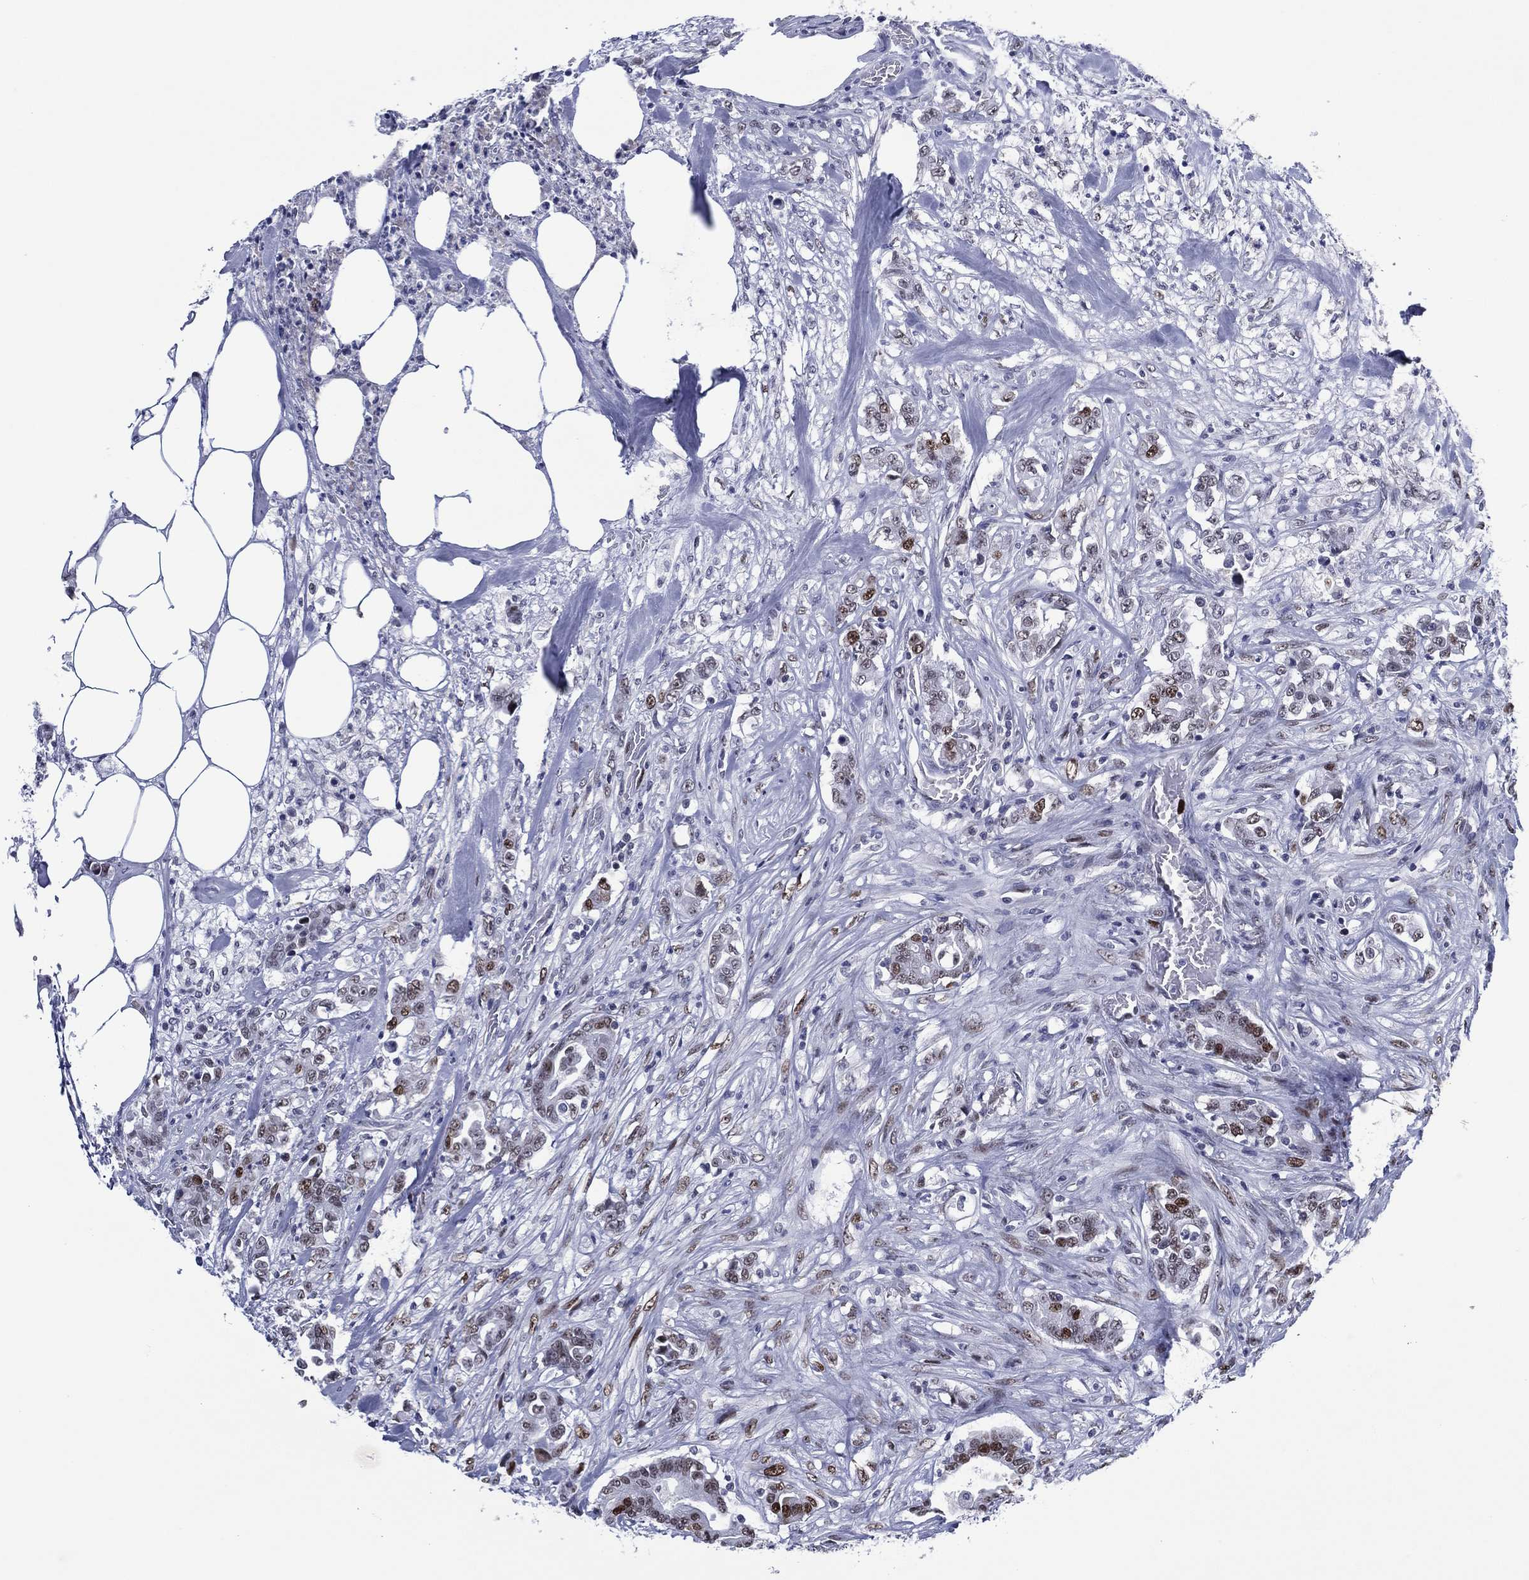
{"staining": {"intensity": "strong", "quantity": "<25%", "location": "nuclear"}, "tissue": "colorectal cancer", "cell_type": "Tumor cells", "image_type": "cancer", "snomed": [{"axis": "morphology", "description": "Adenocarcinoma, NOS"}, {"axis": "topography", "description": "Colon"}], "caption": "Immunohistochemistry histopathology image of neoplastic tissue: human colorectal cancer stained using immunohistochemistry demonstrates medium levels of strong protein expression localized specifically in the nuclear of tumor cells, appearing as a nuclear brown color.", "gene": "GATA6", "patient": {"sex": "female", "age": 69}}